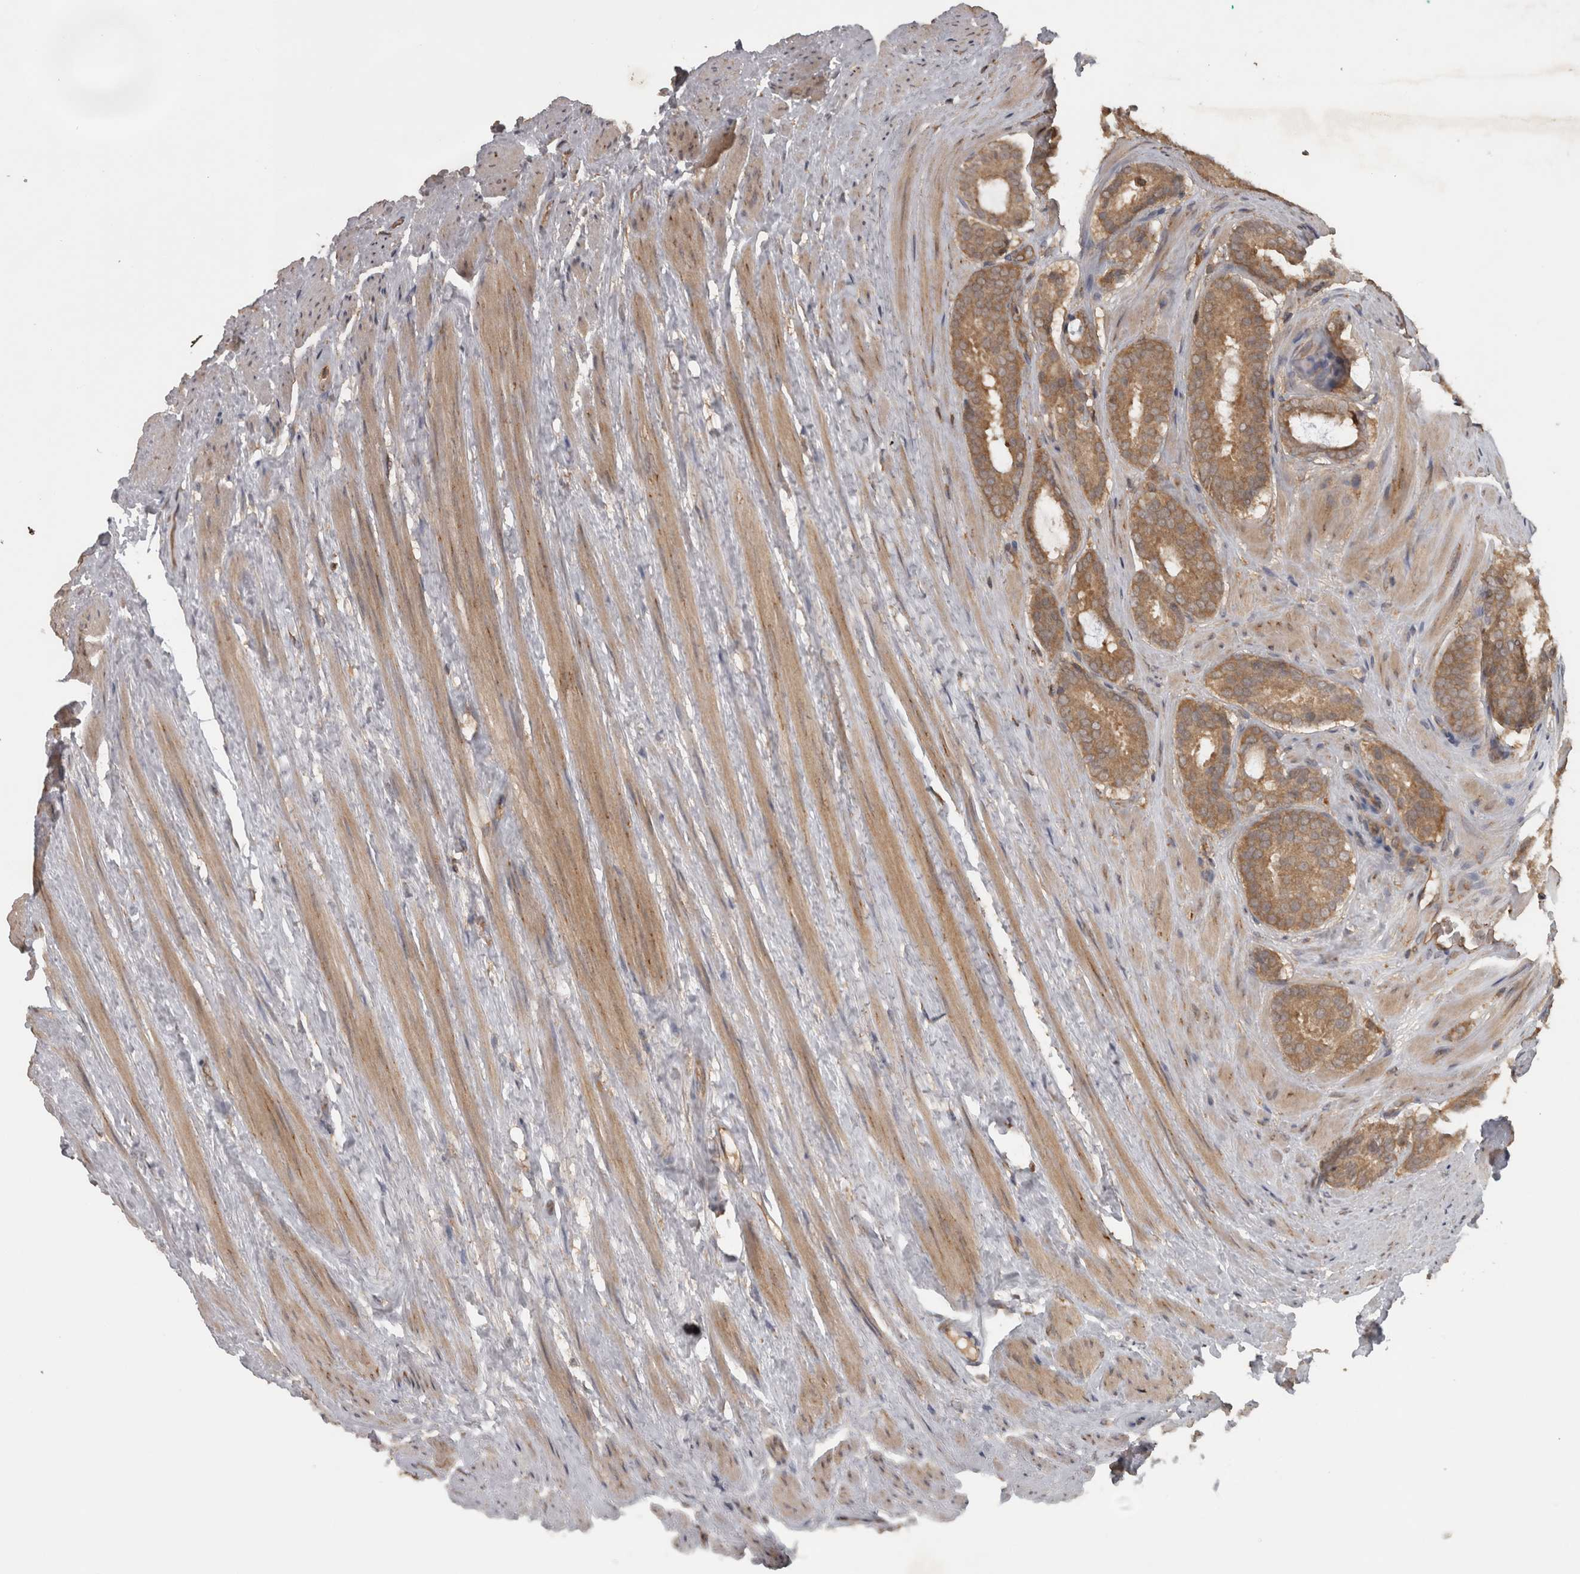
{"staining": {"intensity": "moderate", "quantity": ">75%", "location": "cytoplasmic/membranous"}, "tissue": "prostate cancer", "cell_type": "Tumor cells", "image_type": "cancer", "snomed": [{"axis": "morphology", "description": "Adenocarcinoma, Low grade"}, {"axis": "topography", "description": "Prostate"}], "caption": "Human prostate adenocarcinoma (low-grade) stained with a brown dye demonstrates moderate cytoplasmic/membranous positive expression in approximately >75% of tumor cells.", "gene": "MICU3", "patient": {"sex": "male", "age": 69}}